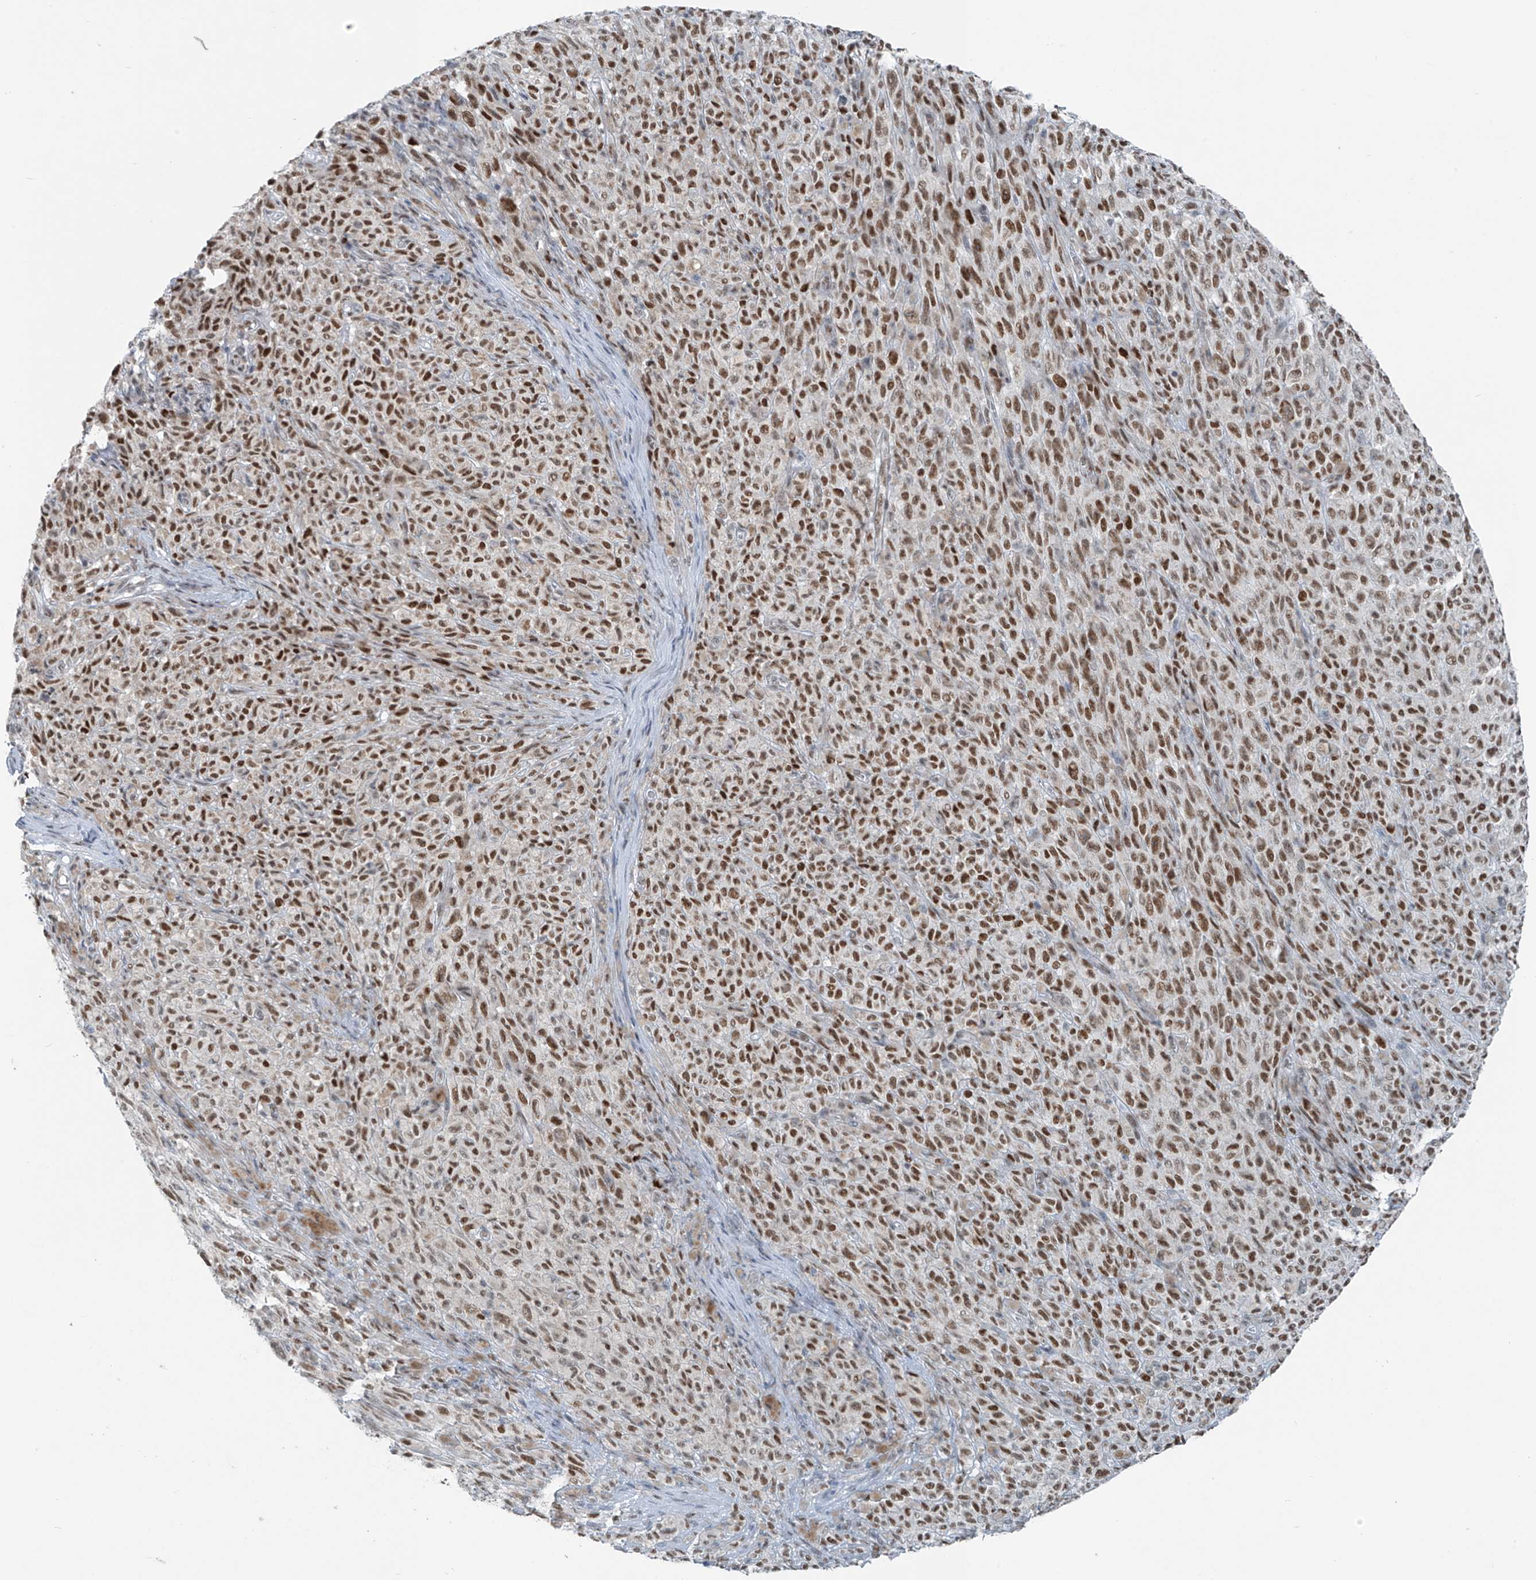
{"staining": {"intensity": "moderate", "quantity": ">75%", "location": "nuclear"}, "tissue": "melanoma", "cell_type": "Tumor cells", "image_type": "cancer", "snomed": [{"axis": "morphology", "description": "Malignant melanoma, NOS"}, {"axis": "topography", "description": "Skin"}], "caption": "Immunohistochemical staining of malignant melanoma shows medium levels of moderate nuclear protein staining in about >75% of tumor cells.", "gene": "WRNIP1", "patient": {"sex": "female", "age": 82}}